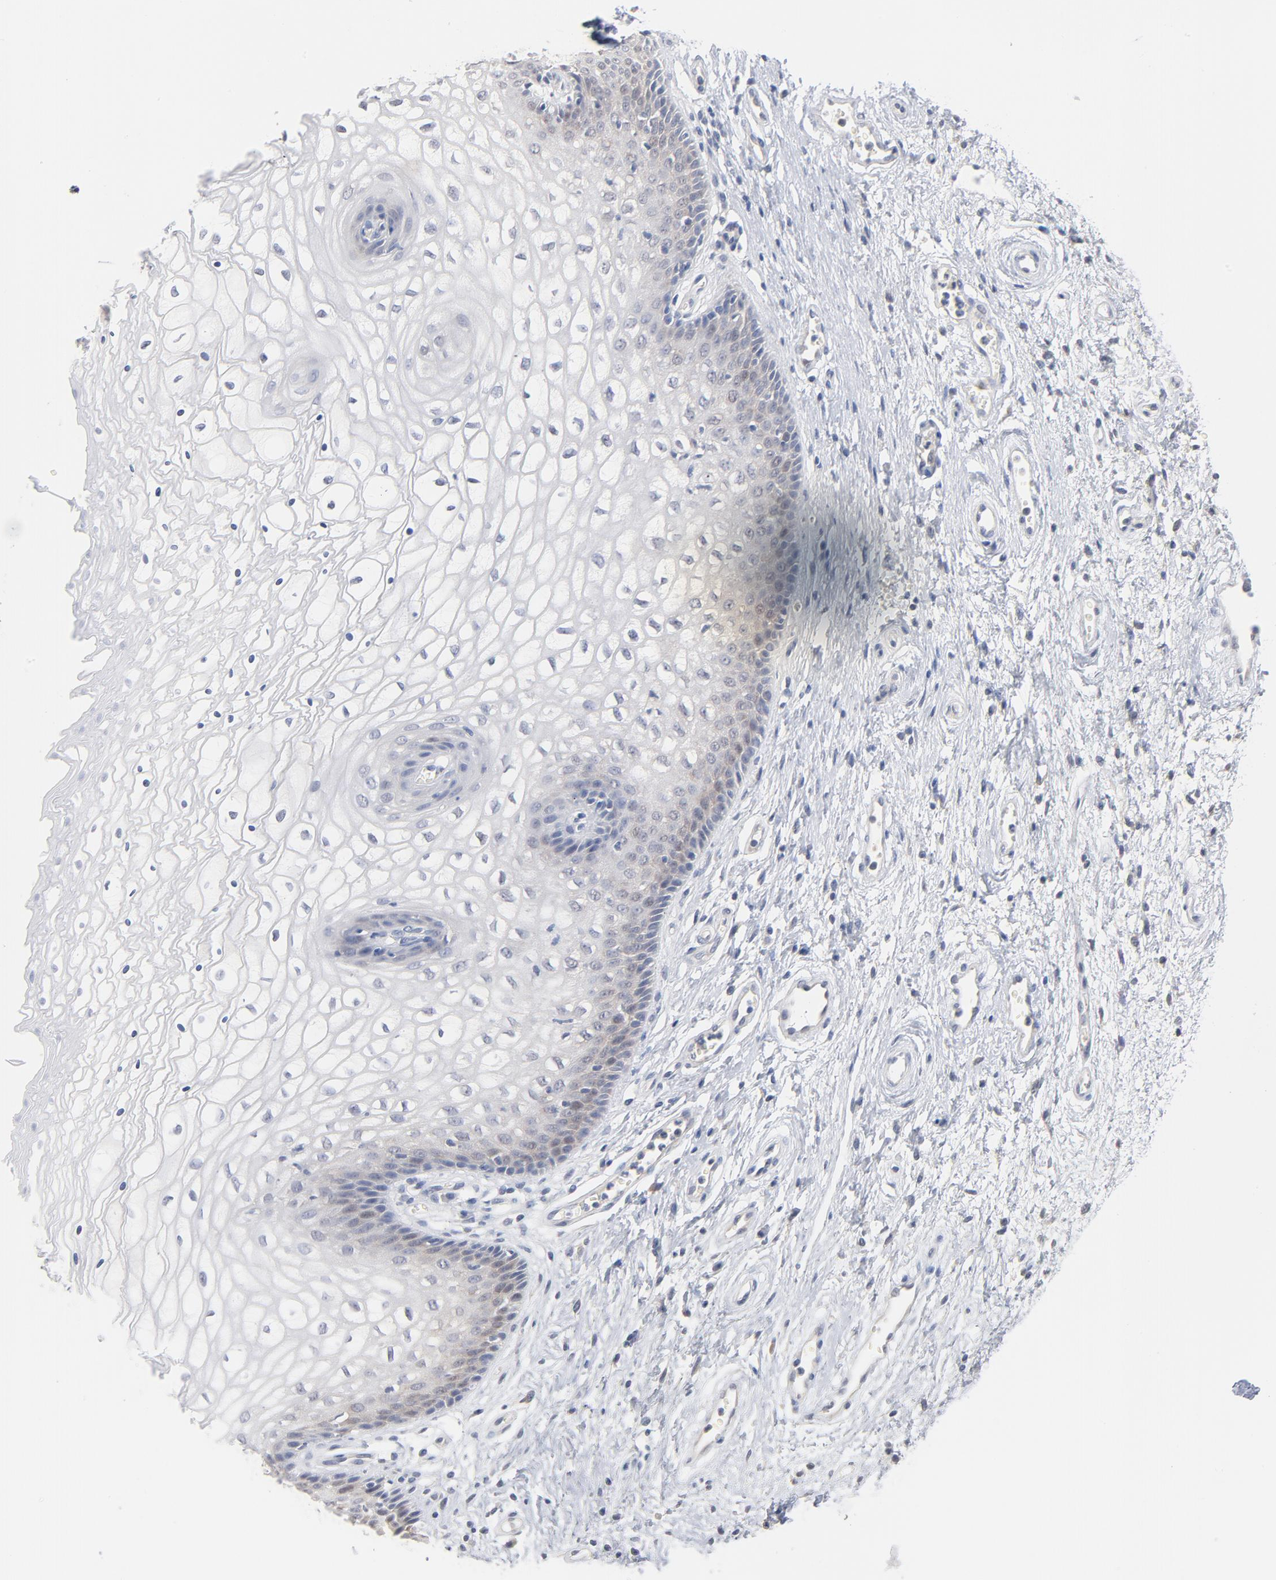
{"staining": {"intensity": "negative", "quantity": "none", "location": "none"}, "tissue": "vagina", "cell_type": "Squamous epithelial cells", "image_type": "normal", "snomed": [{"axis": "morphology", "description": "Normal tissue, NOS"}, {"axis": "topography", "description": "Vagina"}], "caption": "Human vagina stained for a protein using IHC exhibits no staining in squamous epithelial cells.", "gene": "UBL4A", "patient": {"sex": "female", "age": 34}}